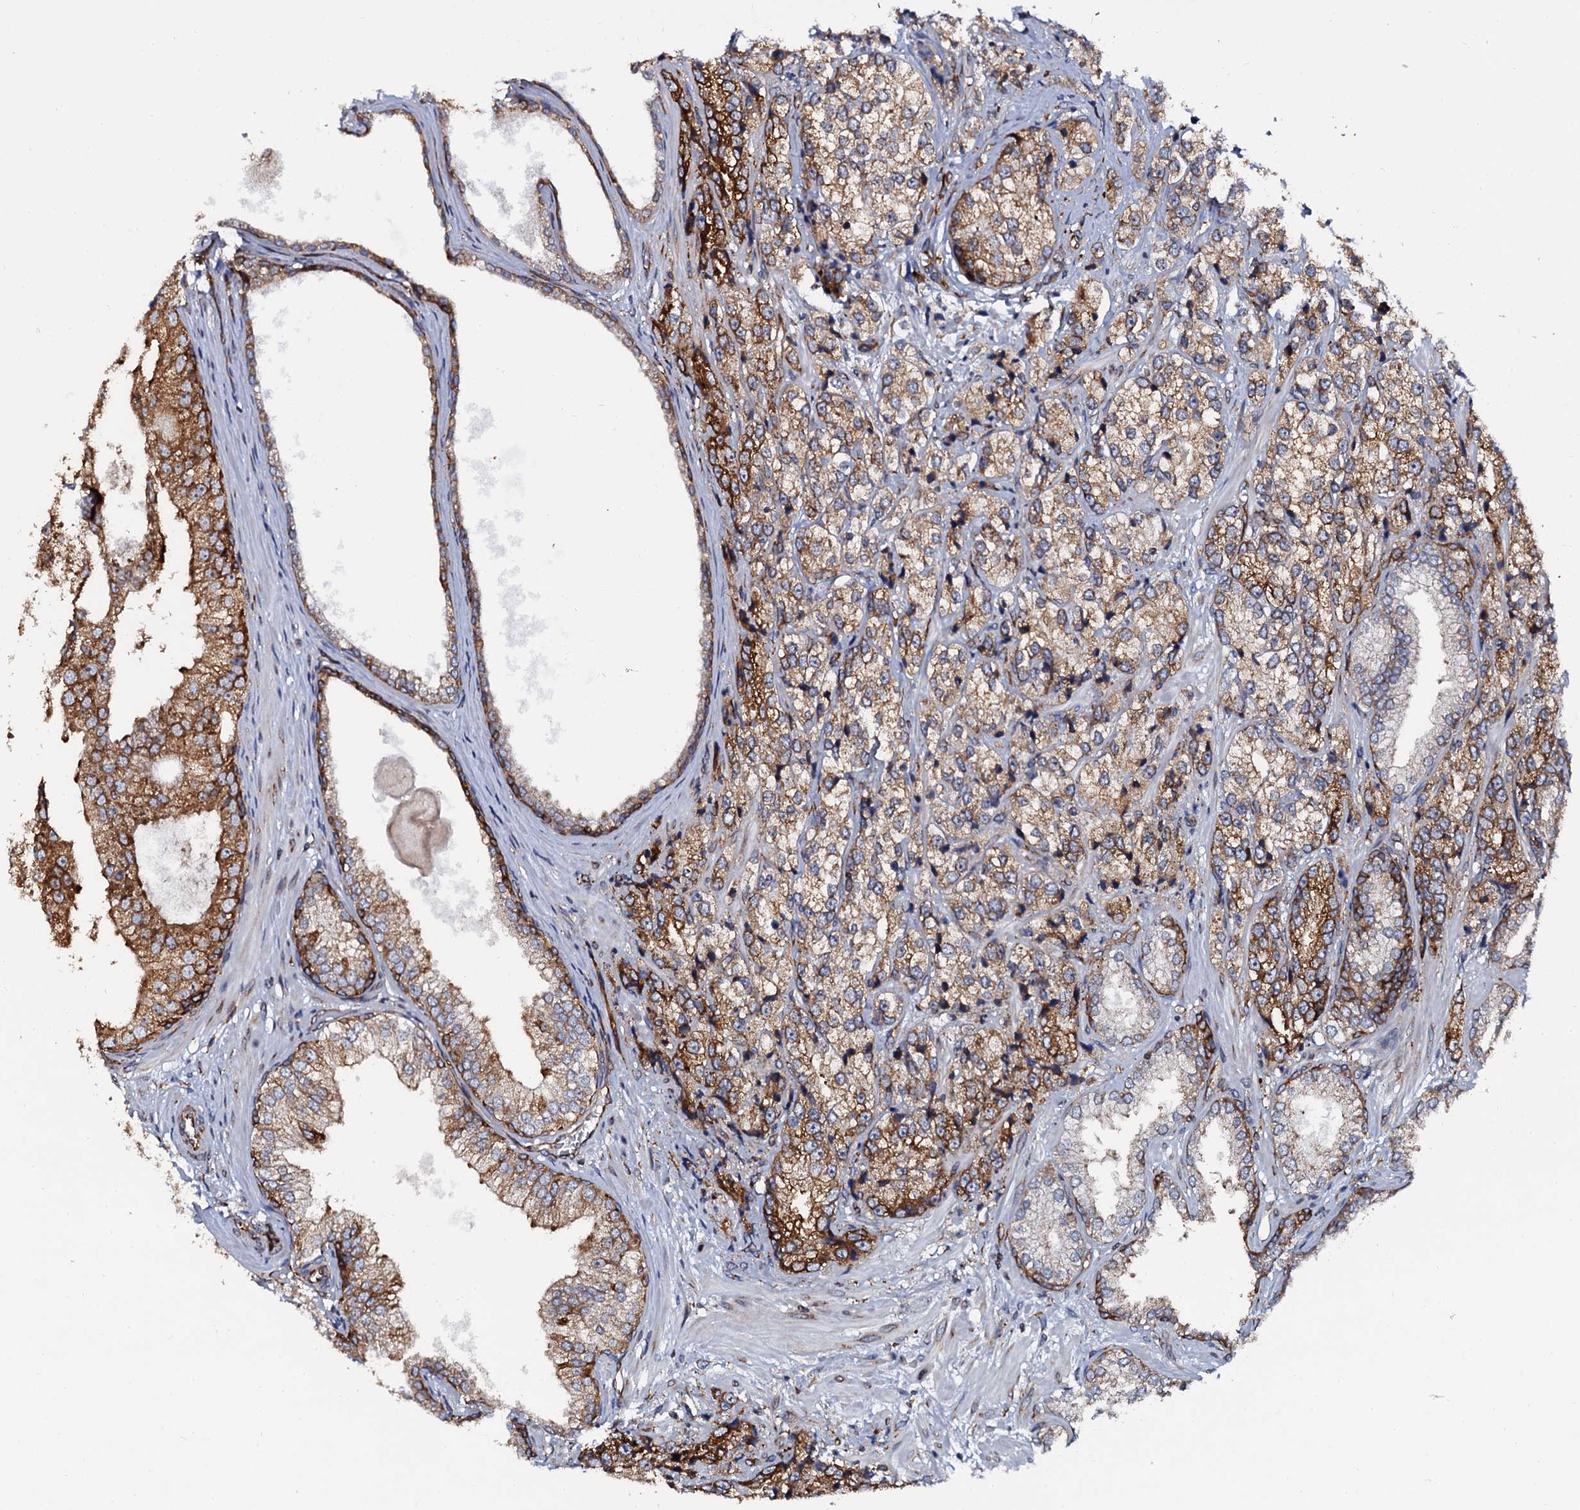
{"staining": {"intensity": "strong", "quantity": ">75%", "location": "cytoplasmic/membranous"}, "tissue": "prostate cancer", "cell_type": "Tumor cells", "image_type": "cancer", "snomed": [{"axis": "morphology", "description": "Adenocarcinoma, High grade"}, {"axis": "topography", "description": "Prostate"}], "caption": "Immunohistochemistry (IHC) staining of prostate adenocarcinoma (high-grade), which demonstrates high levels of strong cytoplasmic/membranous positivity in about >75% of tumor cells indicating strong cytoplasmic/membranous protein positivity. The staining was performed using DAB (brown) for protein detection and nuclei were counterstained in hematoxylin (blue).", "gene": "SPTY2D1", "patient": {"sex": "male", "age": 69}}